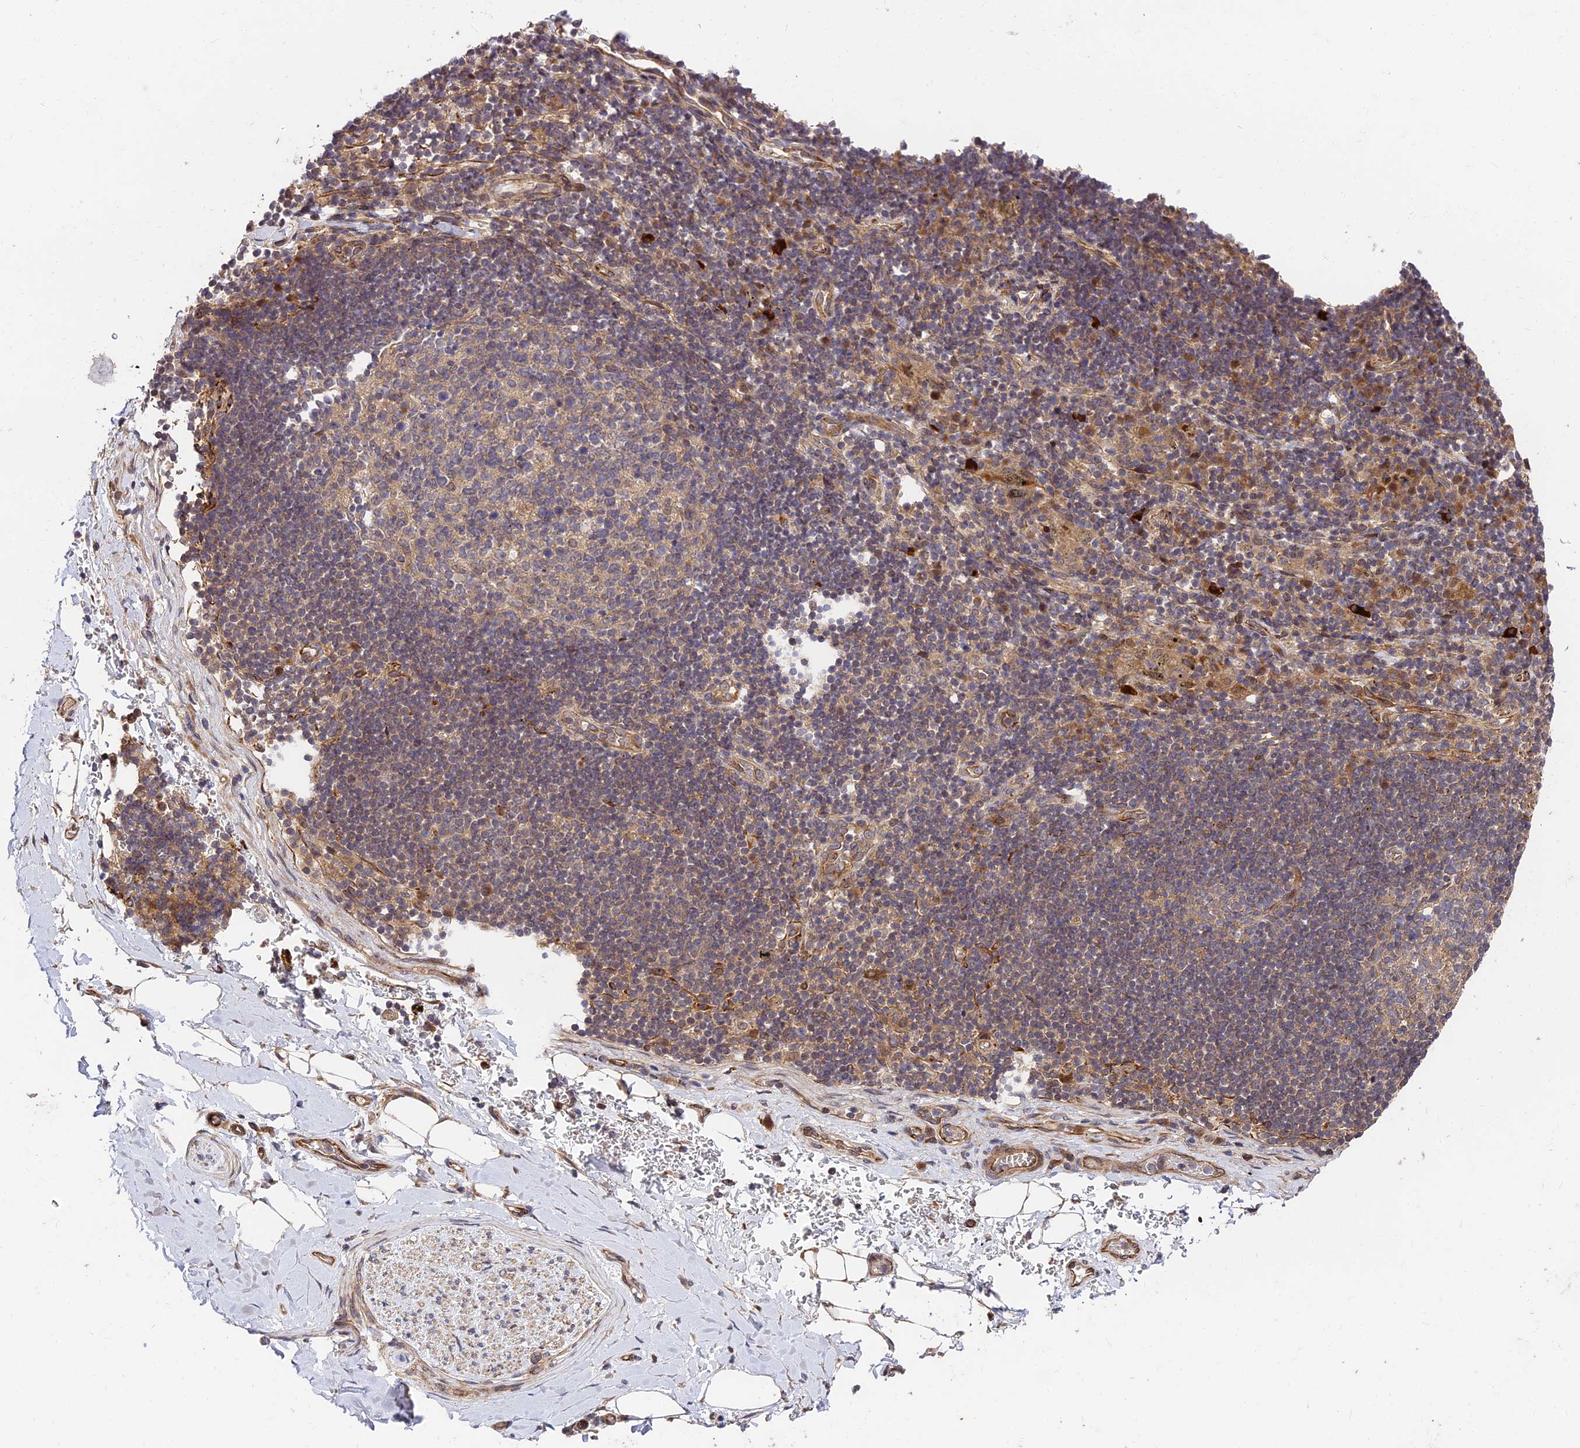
{"staining": {"intensity": "weak", "quantity": "25%-75%", "location": "cytoplasmic/membranous"}, "tissue": "adipose tissue", "cell_type": "Adipocytes", "image_type": "normal", "snomed": [{"axis": "morphology", "description": "Normal tissue, NOS"}, {"axis": "topography", "description": "Lymph node"}, {"axis": "topography", "description": "Cartilage tissue"}, {"axis": "topography", "description": "Bronchus"}], "caption": "High-magnification brightfield microscopy of unremarkable adipose tissue stained with DAB (3,3'-diaminobenzidine) (brown) and counterstained with hematoxylin (blue). adipocytes exhibit weak cytoplasmic/membranous expression is seen in approximately25%-75% of cells.", "gene": "MKKS", "patient": {"sex": "male", "age": 63}}